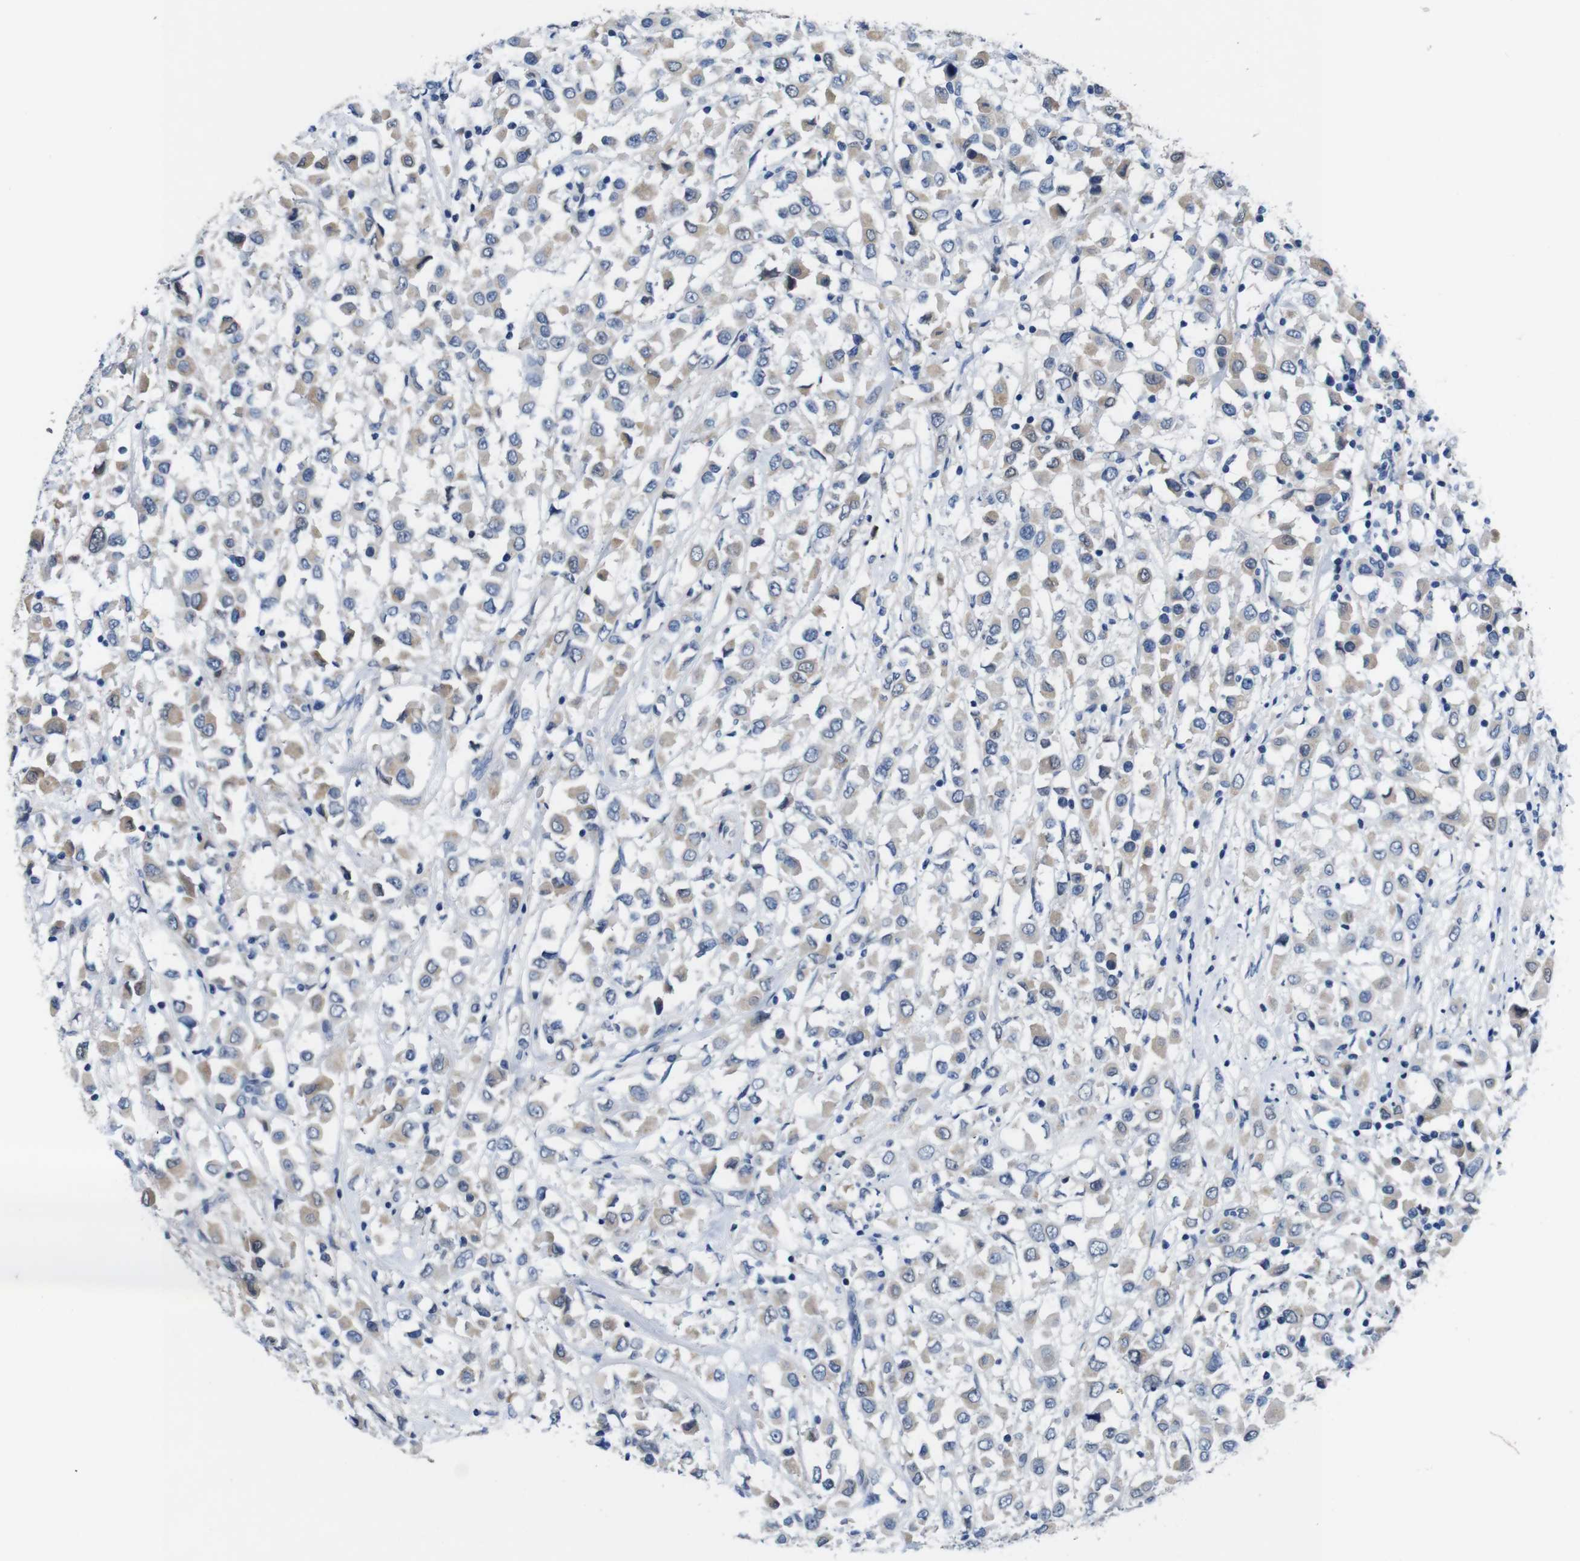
{"staining": {"intensity": "weak", "quantity": "<25%", "location": "cytoplasmic/membranous"}, "tissue": "breast cancer", "cell_type": "Tumor cells", "image_type": "cancer", "snomed": [{"axis": "morphology", "description": "Duct carcinoma"}, {"axis": "topography", "description": "Breast"}], "caption": "Image shows no protein positivity in tumor cells of breast intraductal carcinoma tissue.", "gene": "C1RL", "patient": {"sex": "female", "age": 61}}